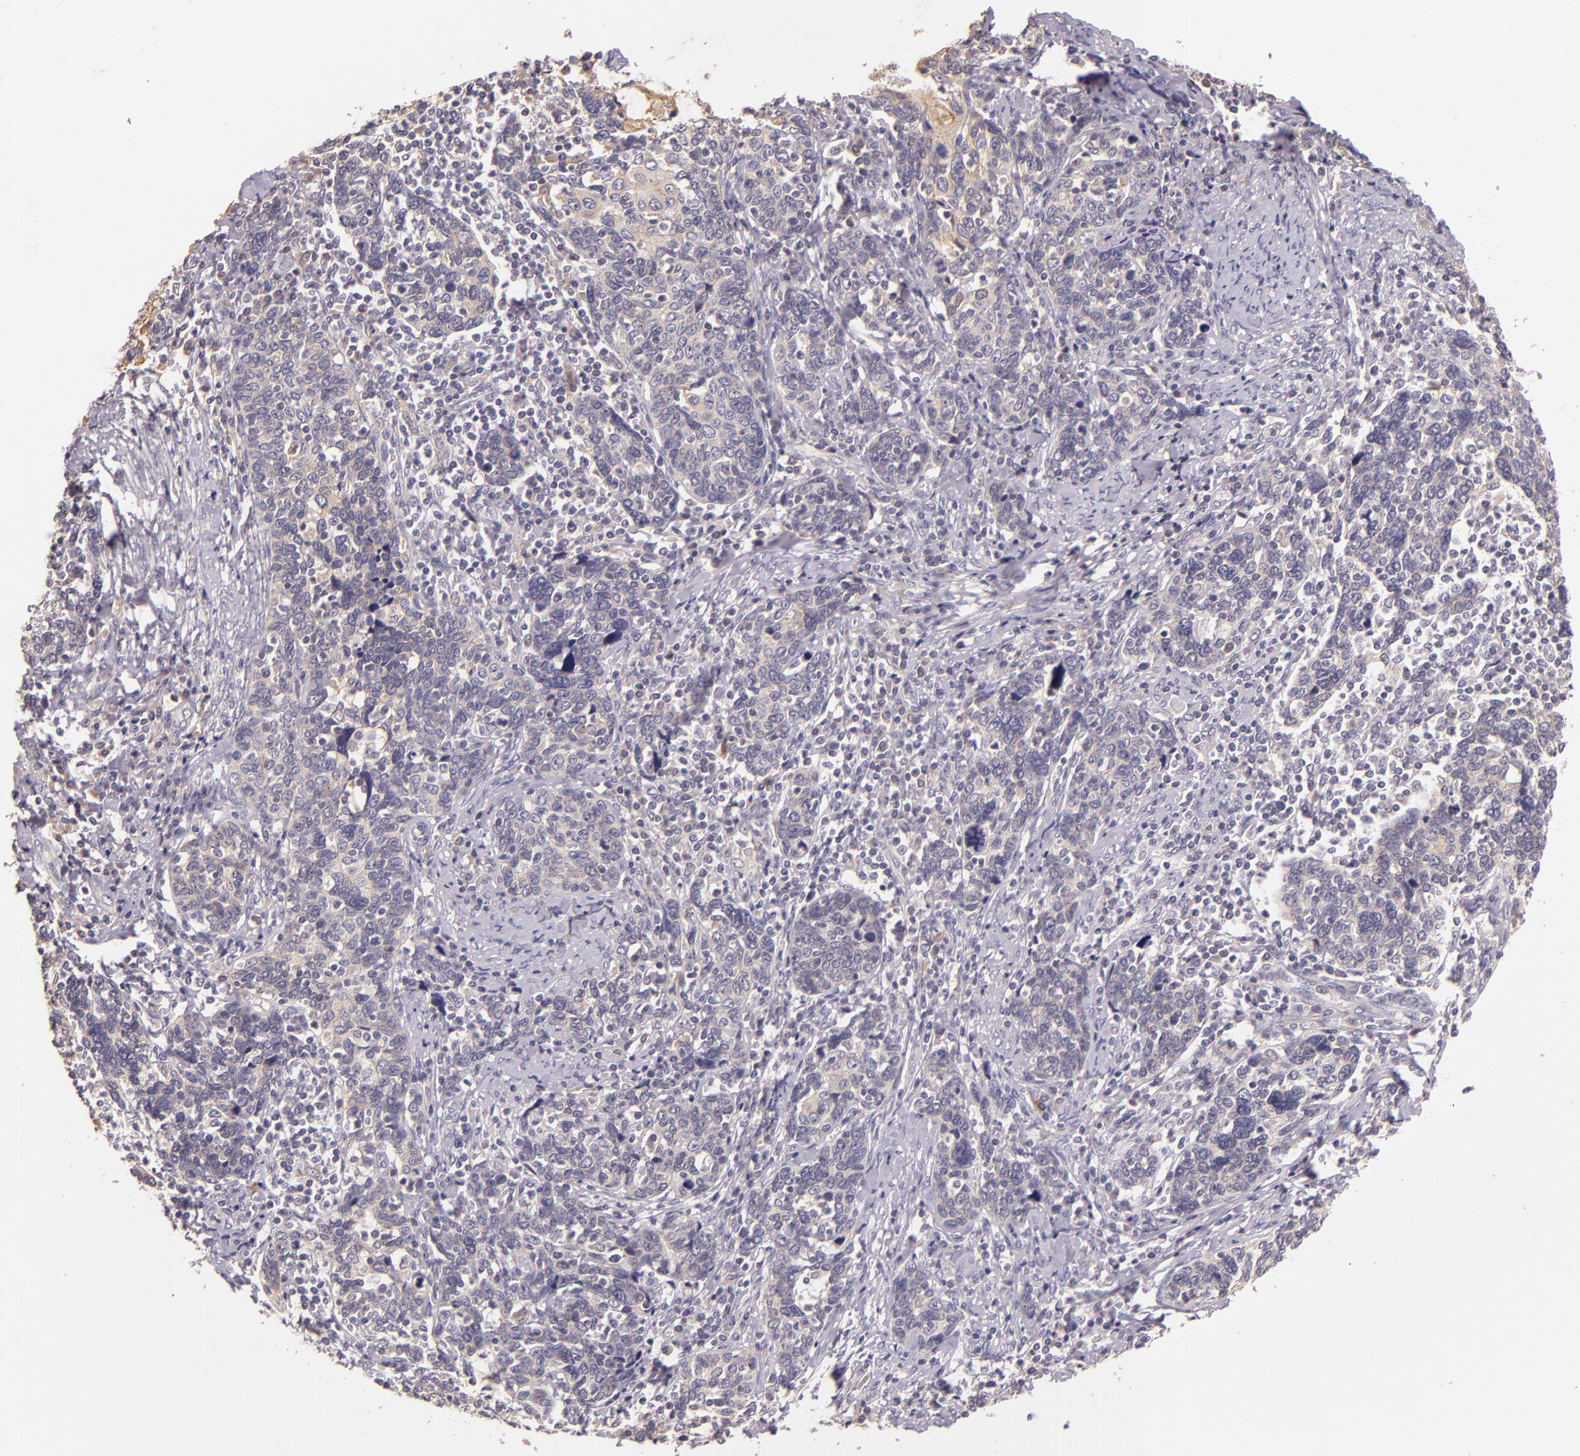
{"staining": {"intensity": "negative", "quantity": "none", "location": "none"}, "tissue": "cervical cancer", "cell_type": "Tumor cells", "image_type": "cancer", "snomed": [{"axis": "morphology", "description": "Squamous cell carcinoma, NOS"}, {"axis": "topography", "description": "Cervix"}], "caption": "This photomicrograph is of squamous cell carcinoma (cervical) stained with immunohistochemistry (IHC) to label a protein in brown with the nuclei are counter-stained blue. There is no expression in tumor cells. (Brightfield microscopy of DAB (3,3'-diaminobenzidine) immunohistochemistry at high magnification).", "gene": "ARMH4", "patient": {"sex": "female", "age": 41}}